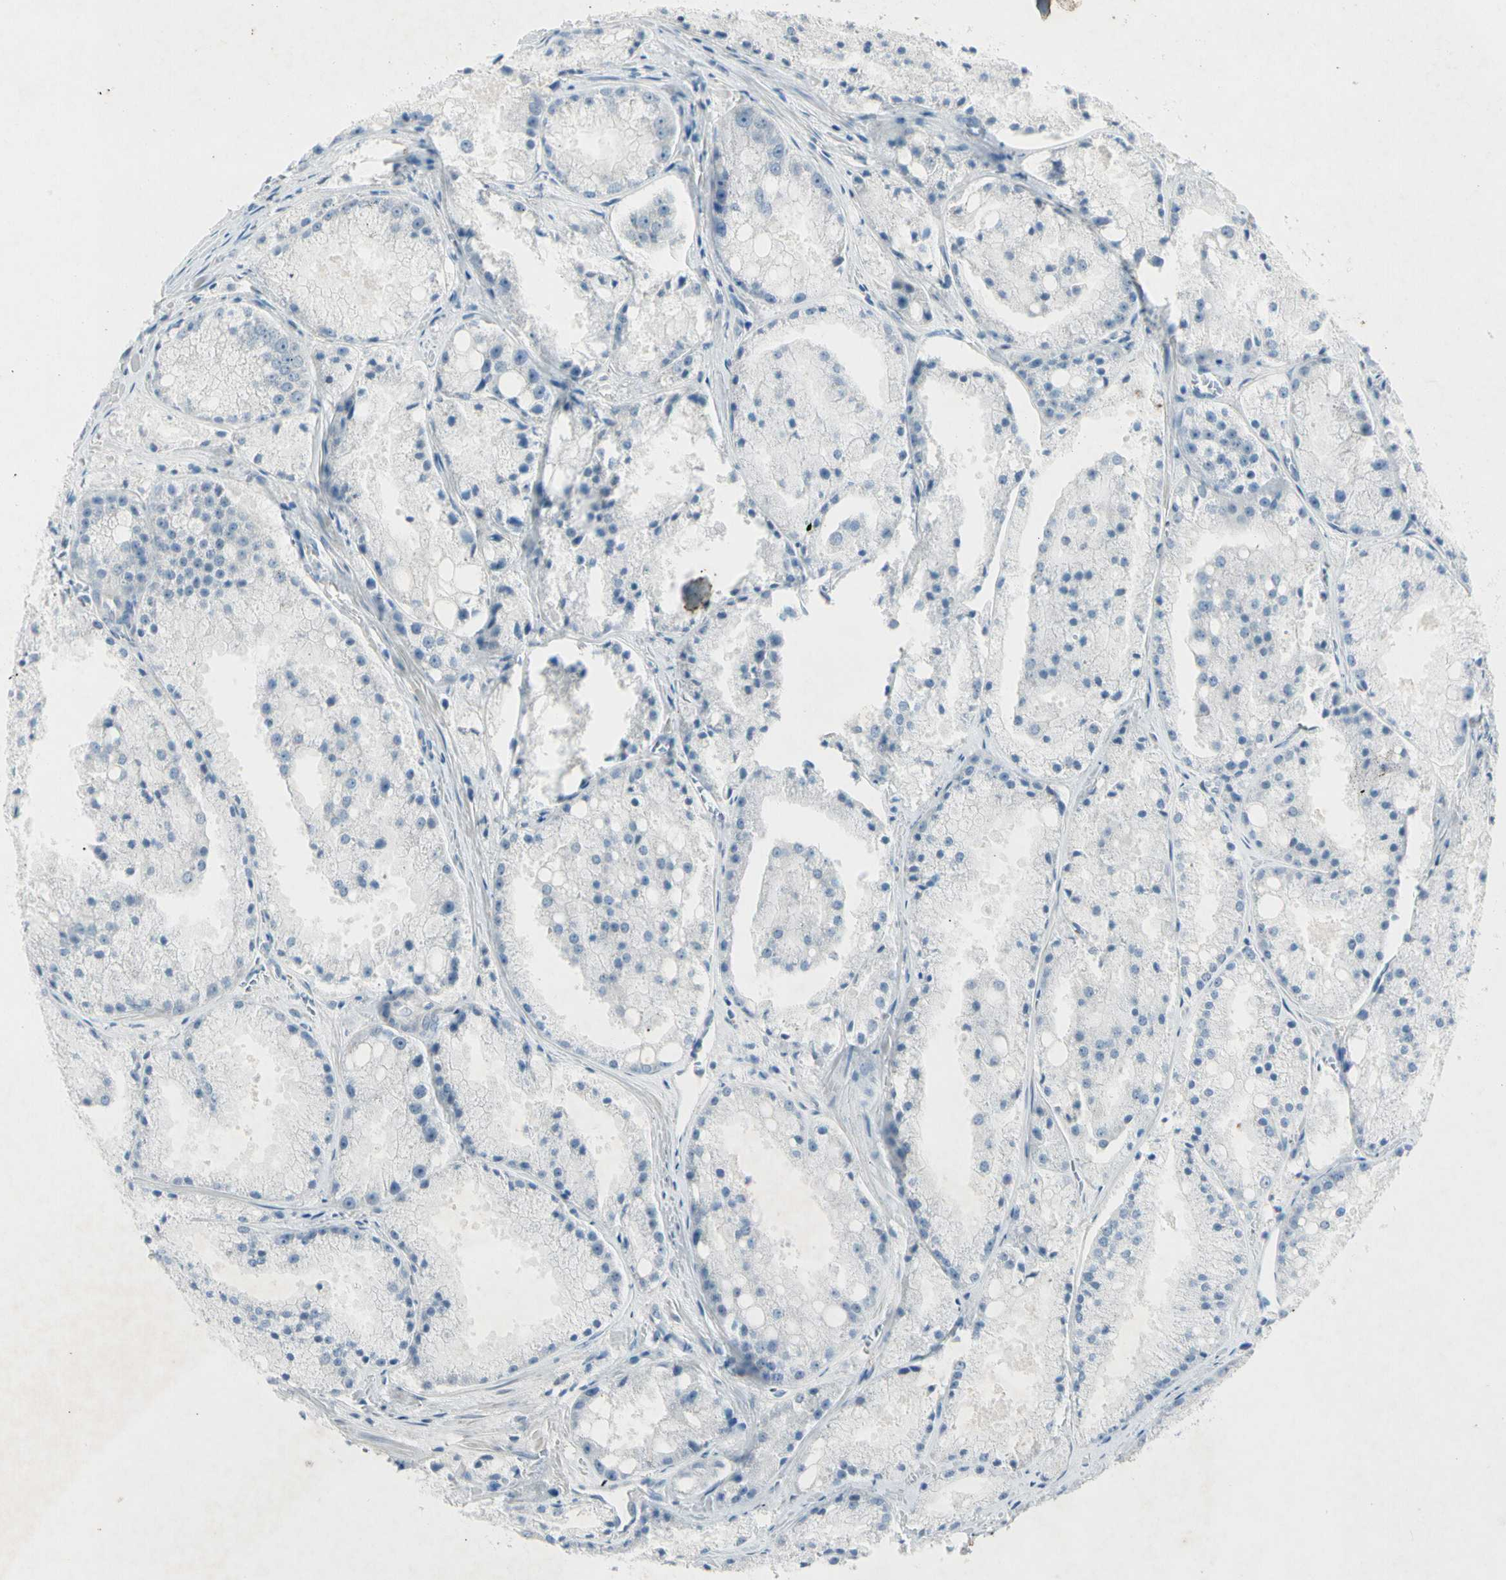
{"staining": {"intensity": "negative", "quantity": "none", "location": "none"}, "tissue": "prostate cancer", "cell_type": "Tumor cells", "image_type": "cancer", "snomed": [{"axis": "morphology", "description": "Adenocarcinoma, Low grade"}, {"axis": "topography", "description": "Prostate"}], "caption": "This photomicrograph is of prostate cancer (low-grade adenocarcinoma) stained with immunohistochemistry to label a protein in brown with the nuclei are counter-stained blue. There is no staining in tumor cells.", "gene": "SERPIND1", "patient": {"sex": "male", "age": 64}}